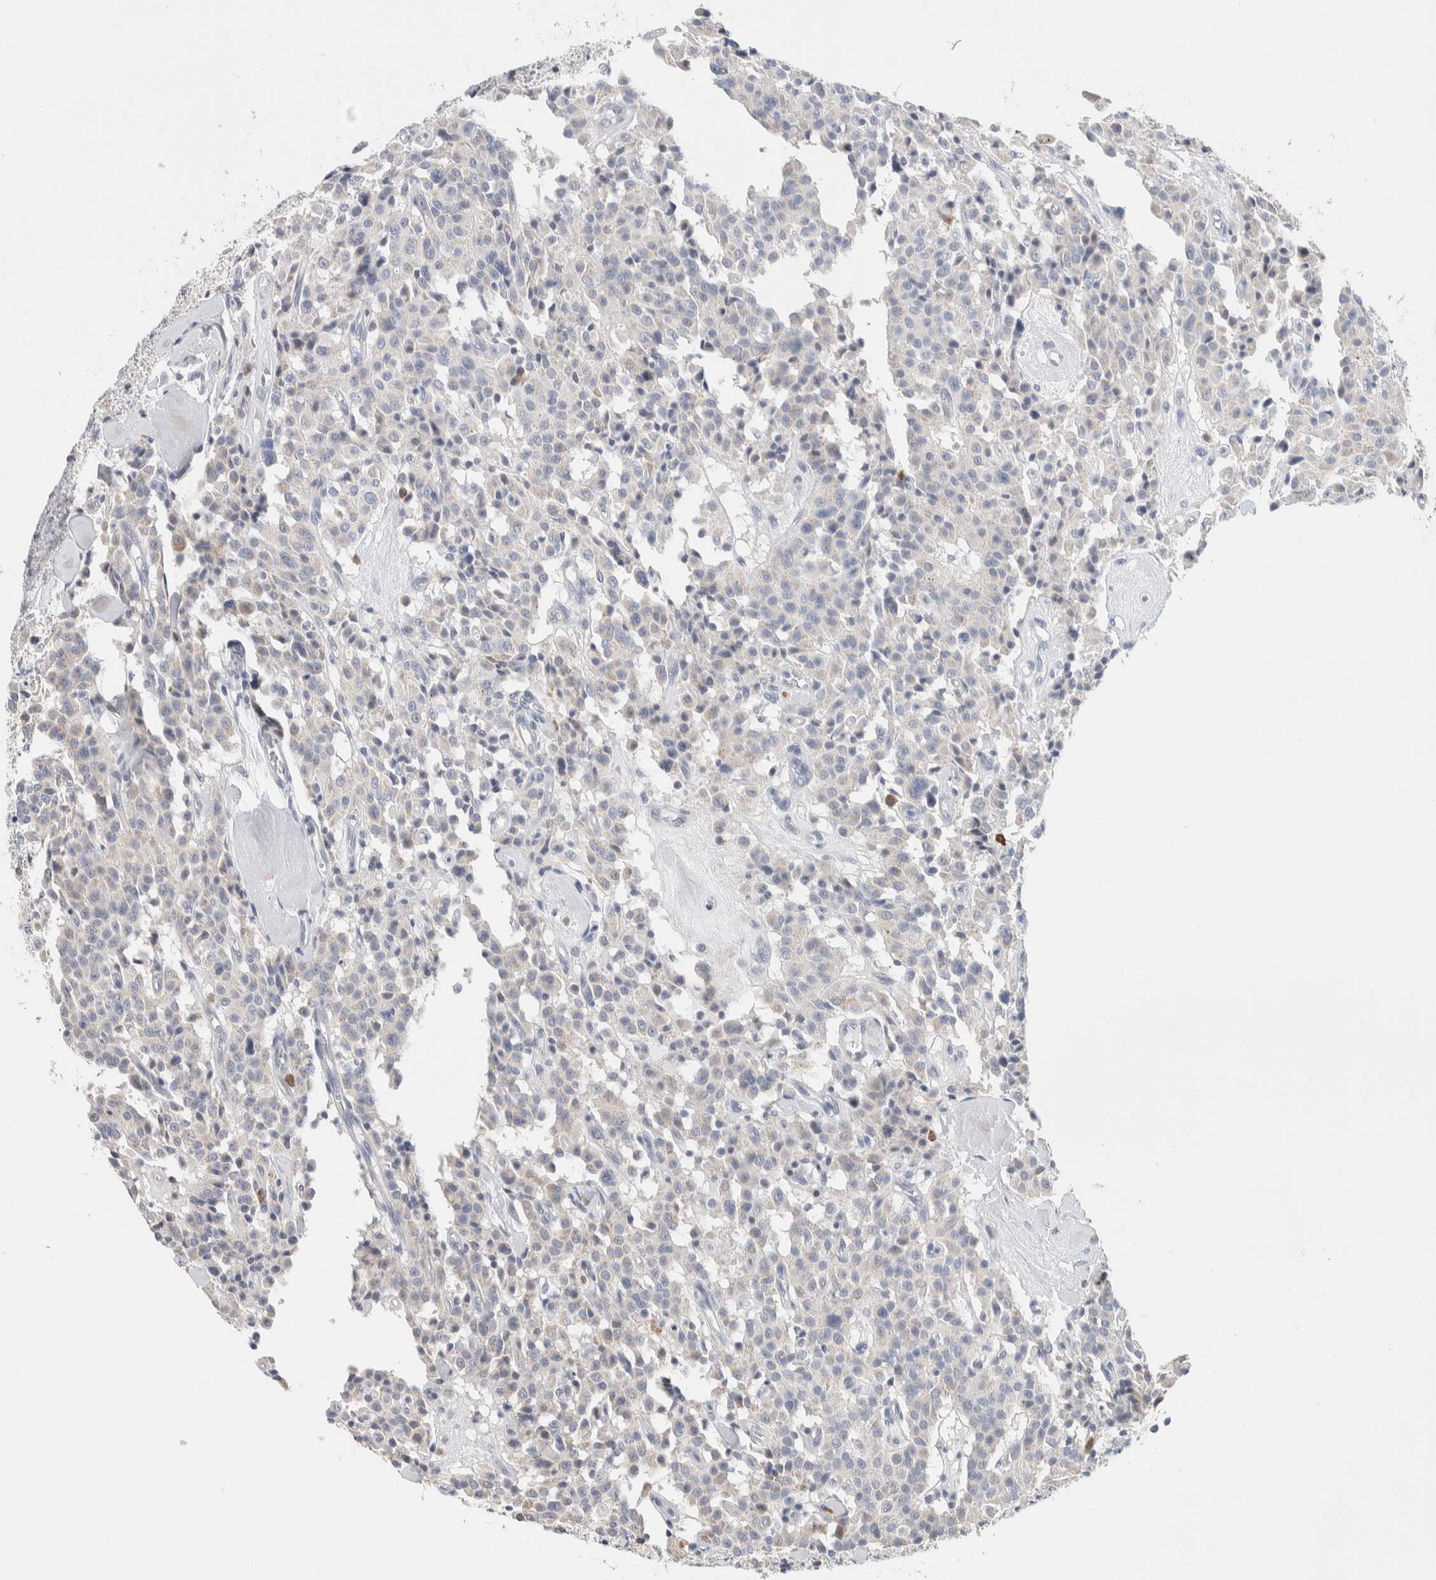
{"staining": {"intensity": "negative", "quantity": "none", "location": "none"}, "tissue": "carcinoid", "cell_type": "Tumor cells", "image_type": "cancer", "snomed": [{"axis": "morphology", "description": "Carcinoid, malignant, NOS"}, {"axis": "topography", "description": "Lung"}], "caption": "A high-resolution photomicrograph shows immunohistochemistry staining of malignant carcinoid, which shows no significant positivity in tumor cells.", "gene": "SCN2A", "patient": {"sex": "male", "age": 30}}